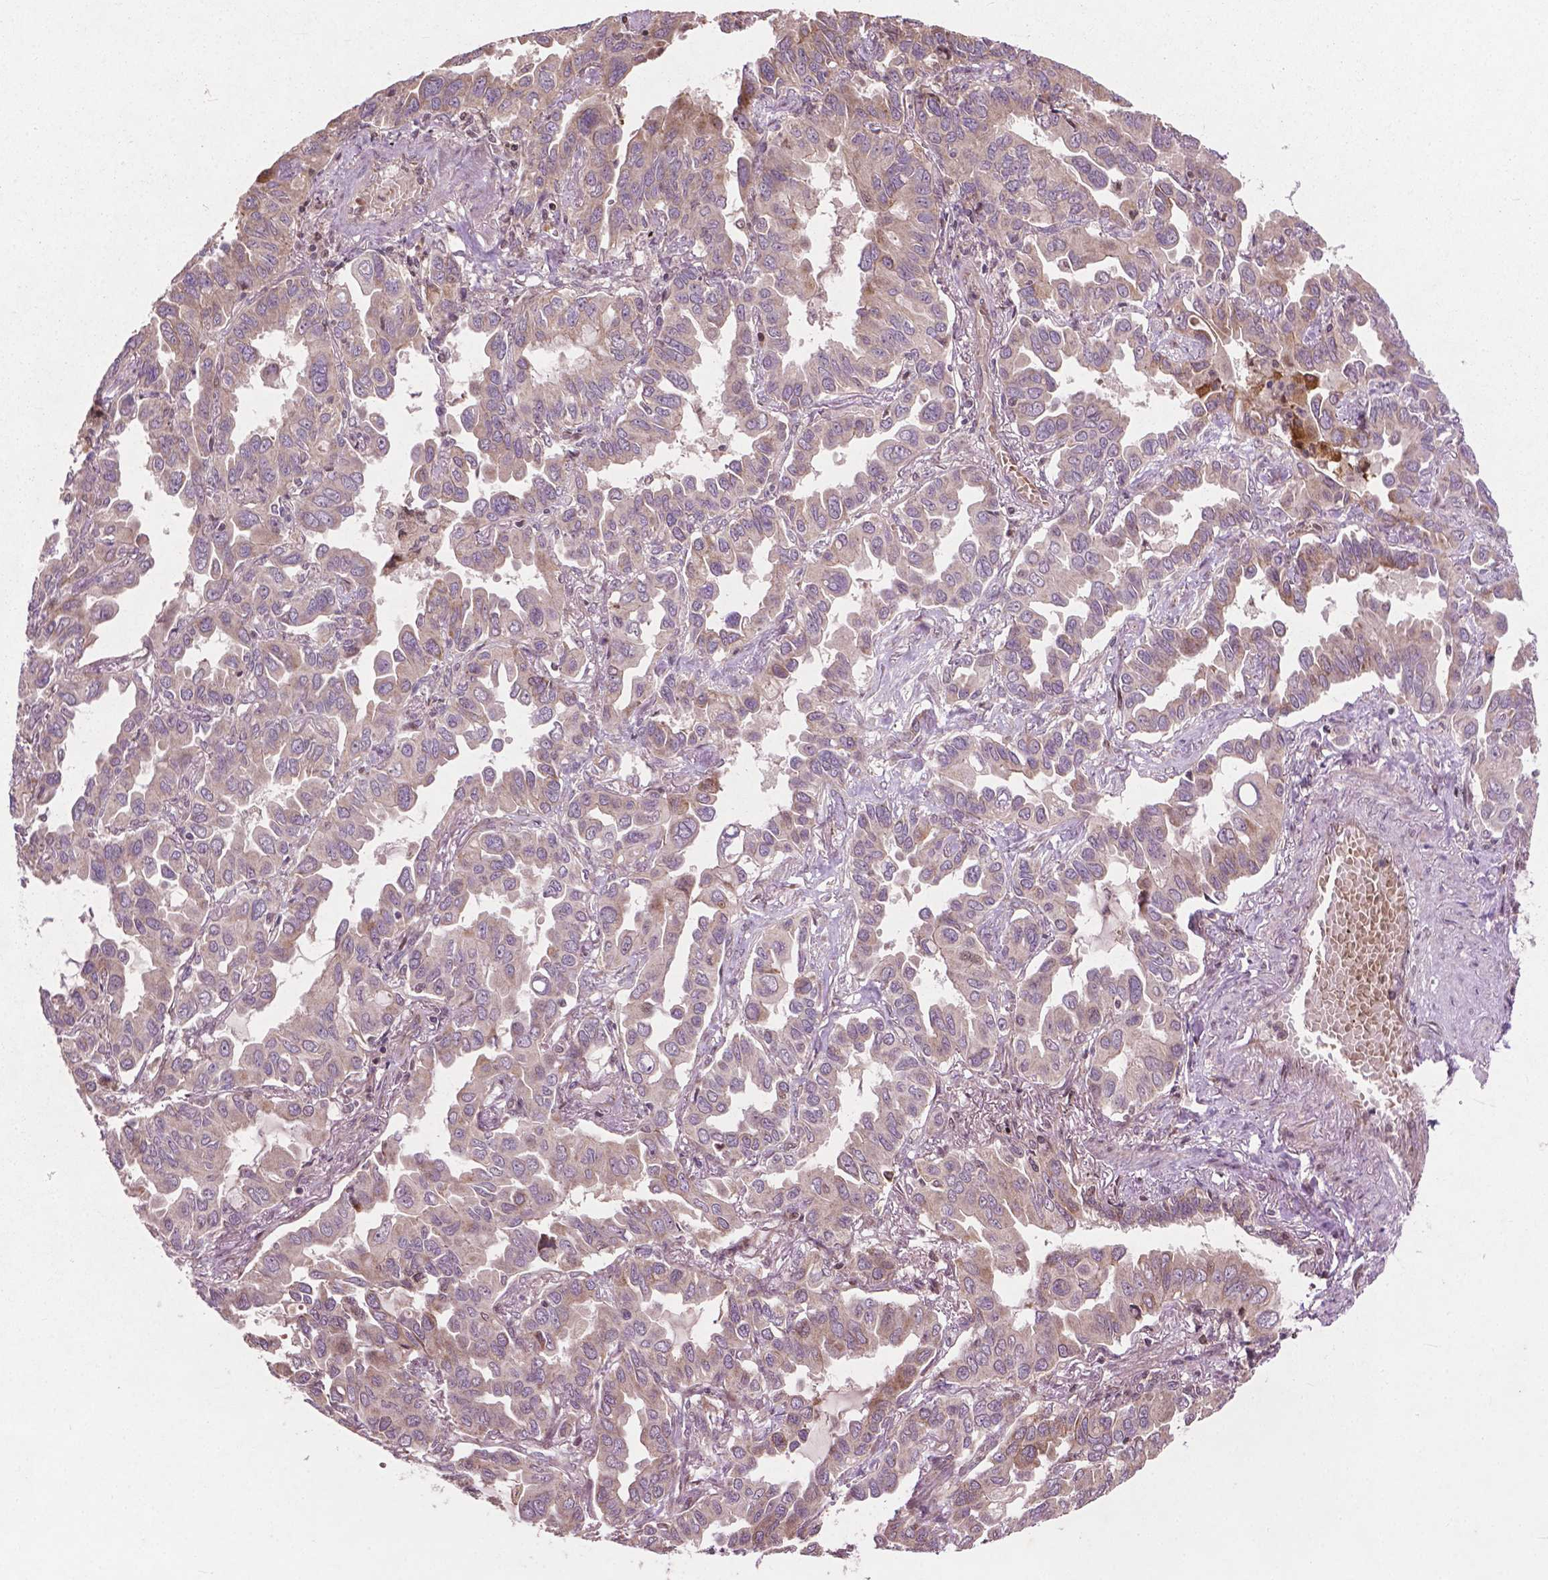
{"staining": {"intensity": "negative", "quantity": "none", "location": "none"}, "tissue": "lung cancer", "cell_type": "Tumor cells", "image_type": "cancer", "snomed": [{"axis": "morphology", "description": "Adenocarcinoma, NOS"}, {"axis": "topography", "description": "Lung"}], "caption": "An image of lung adenocarcinoma stained for a protein reveals no brown staining in tumor cells.", "gene": "B3GALNT2", "patient": {"sex": "male", "age": 64}}